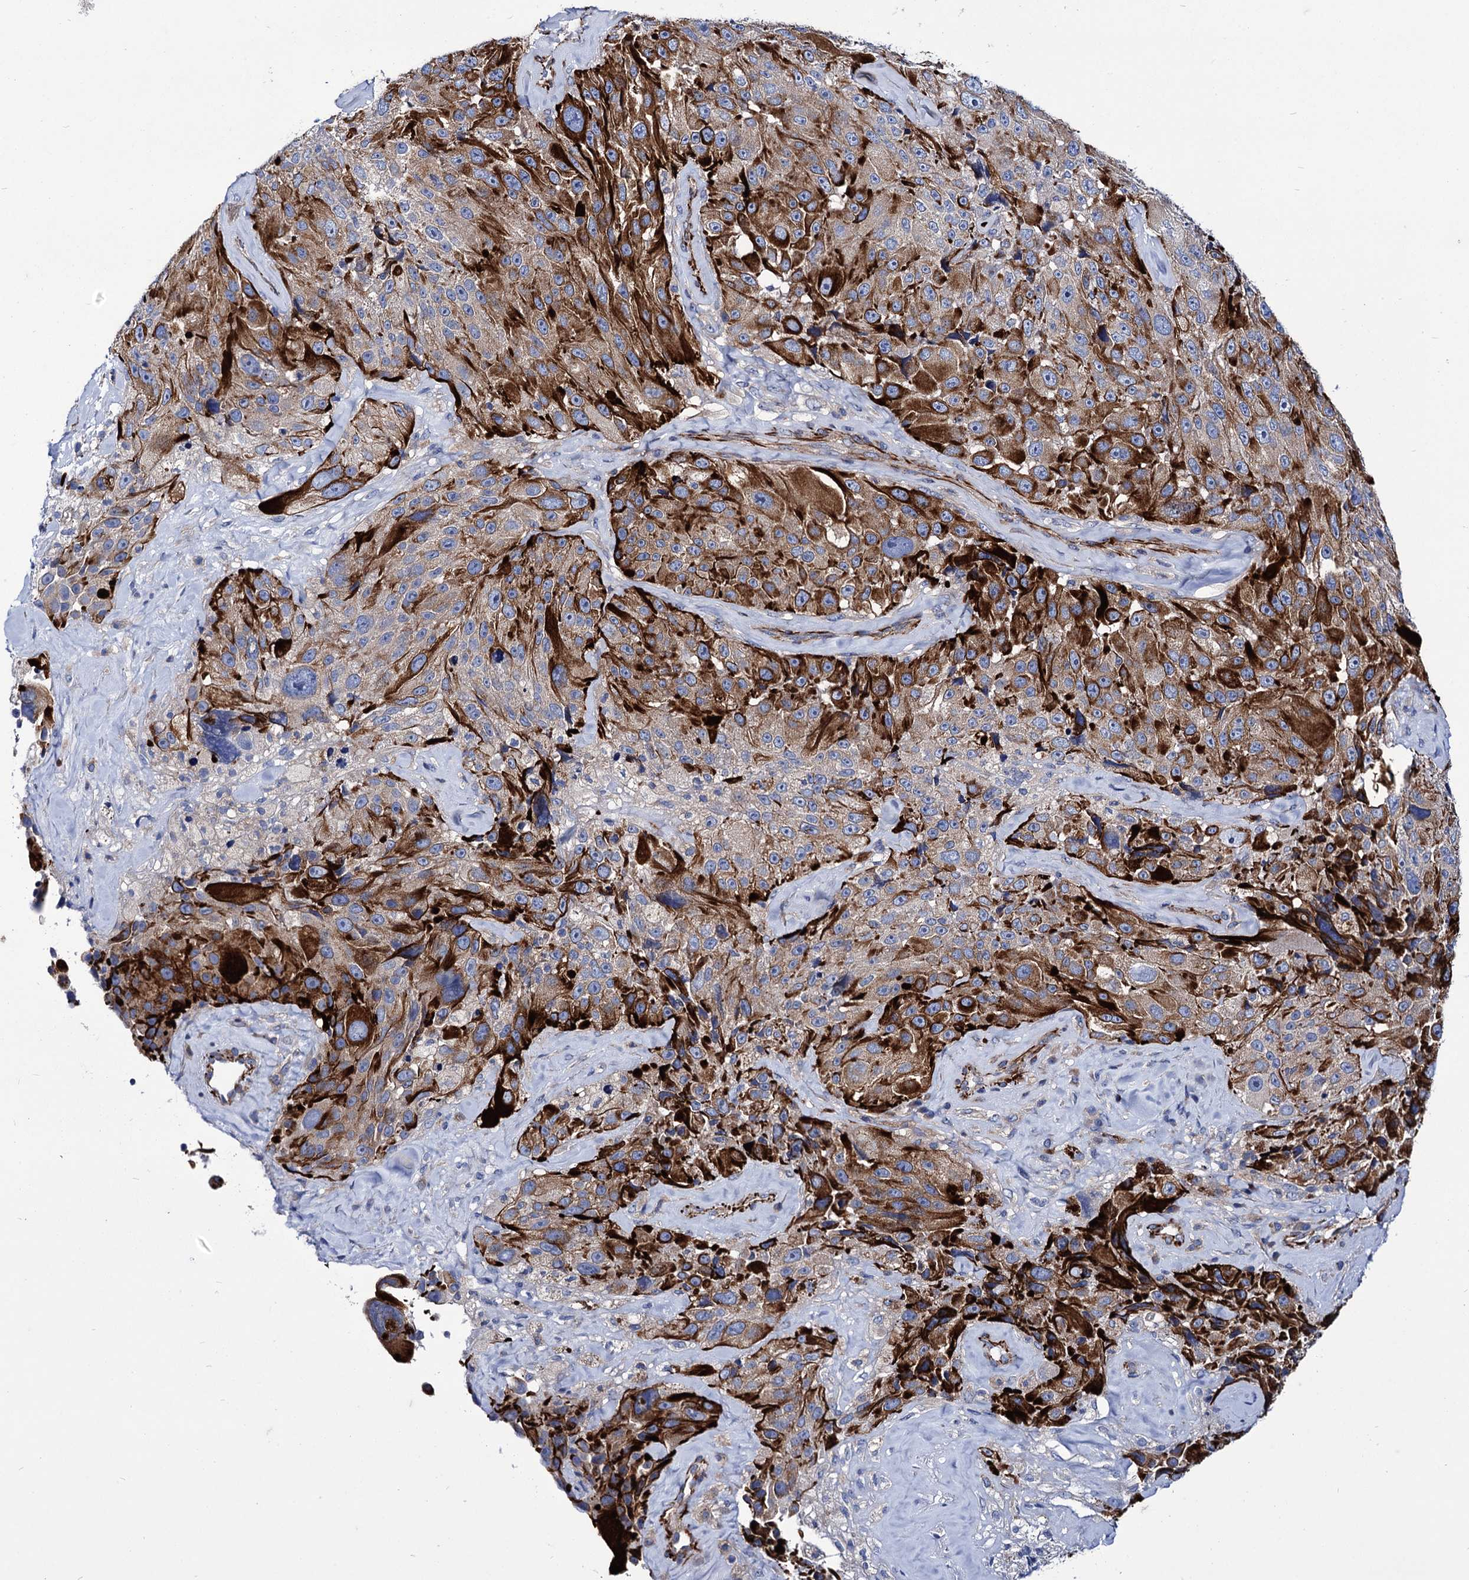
{"staining": {"intensity": "strong", "quantity": "25%-75%", "location": "cytoplasmic/membranous"}, "tissue": "melanoma", "cell_type": "Tumor cells", "image_type": "cancer", "snomed": [{"axis": "morphology", "description": "Malignant melanoma, Metastatic site"}, {"axis": "topography", "description": "Lymph node"}], "caption": "Malignant melanoma (metastatic site) stained for a protein displays strong cytoplasmic/membranous positivity in tumor cells. The staining was performed using DAB (3,3'-diaminobenzidine) to visualize the protein expression in brown, while the nuclei were stained in blue with hematoxylin (Magnification: 20x).", "gene": "AXL", "patient": {"sex": "male", "age": 62}}